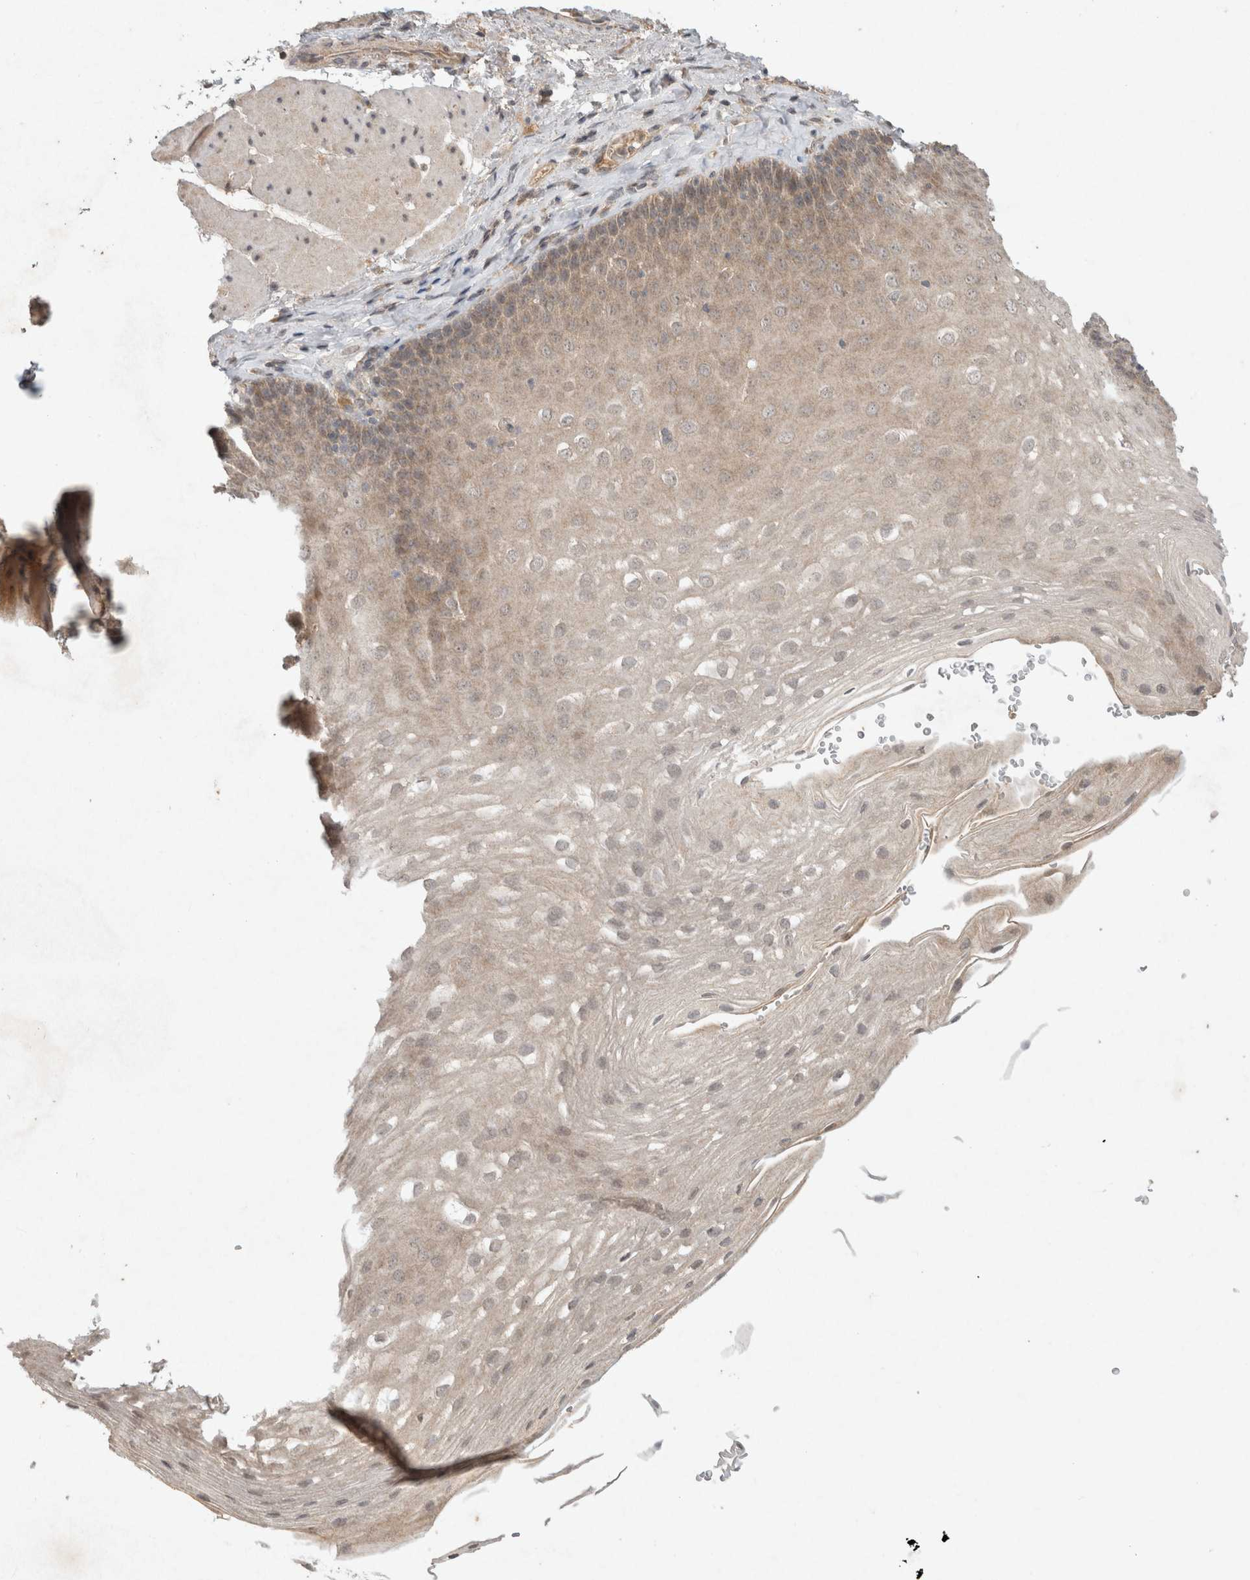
{"staining": {"intensity": "weak", "quantity": "25%-75%", "location": "cytoplasmic/membranous"}, "tissue": "esophagus", "cell_type": "Squamous epithelial cells", "image_type": "normal", "snomed": [{"axis": "morphology", "description": "Normal tissue, NOS"}, {"axis": "topography", "description": "Esophagus"}], "caption": "A high-resolution image shows IHC staining of unremarkable esophagus, which reveals weak cytoplasmic/membranous positivity in about 25%-75% of squamous epithelial cells.", "gene": "LOXL2", "patient": {"sex": "female", "age": 66}}